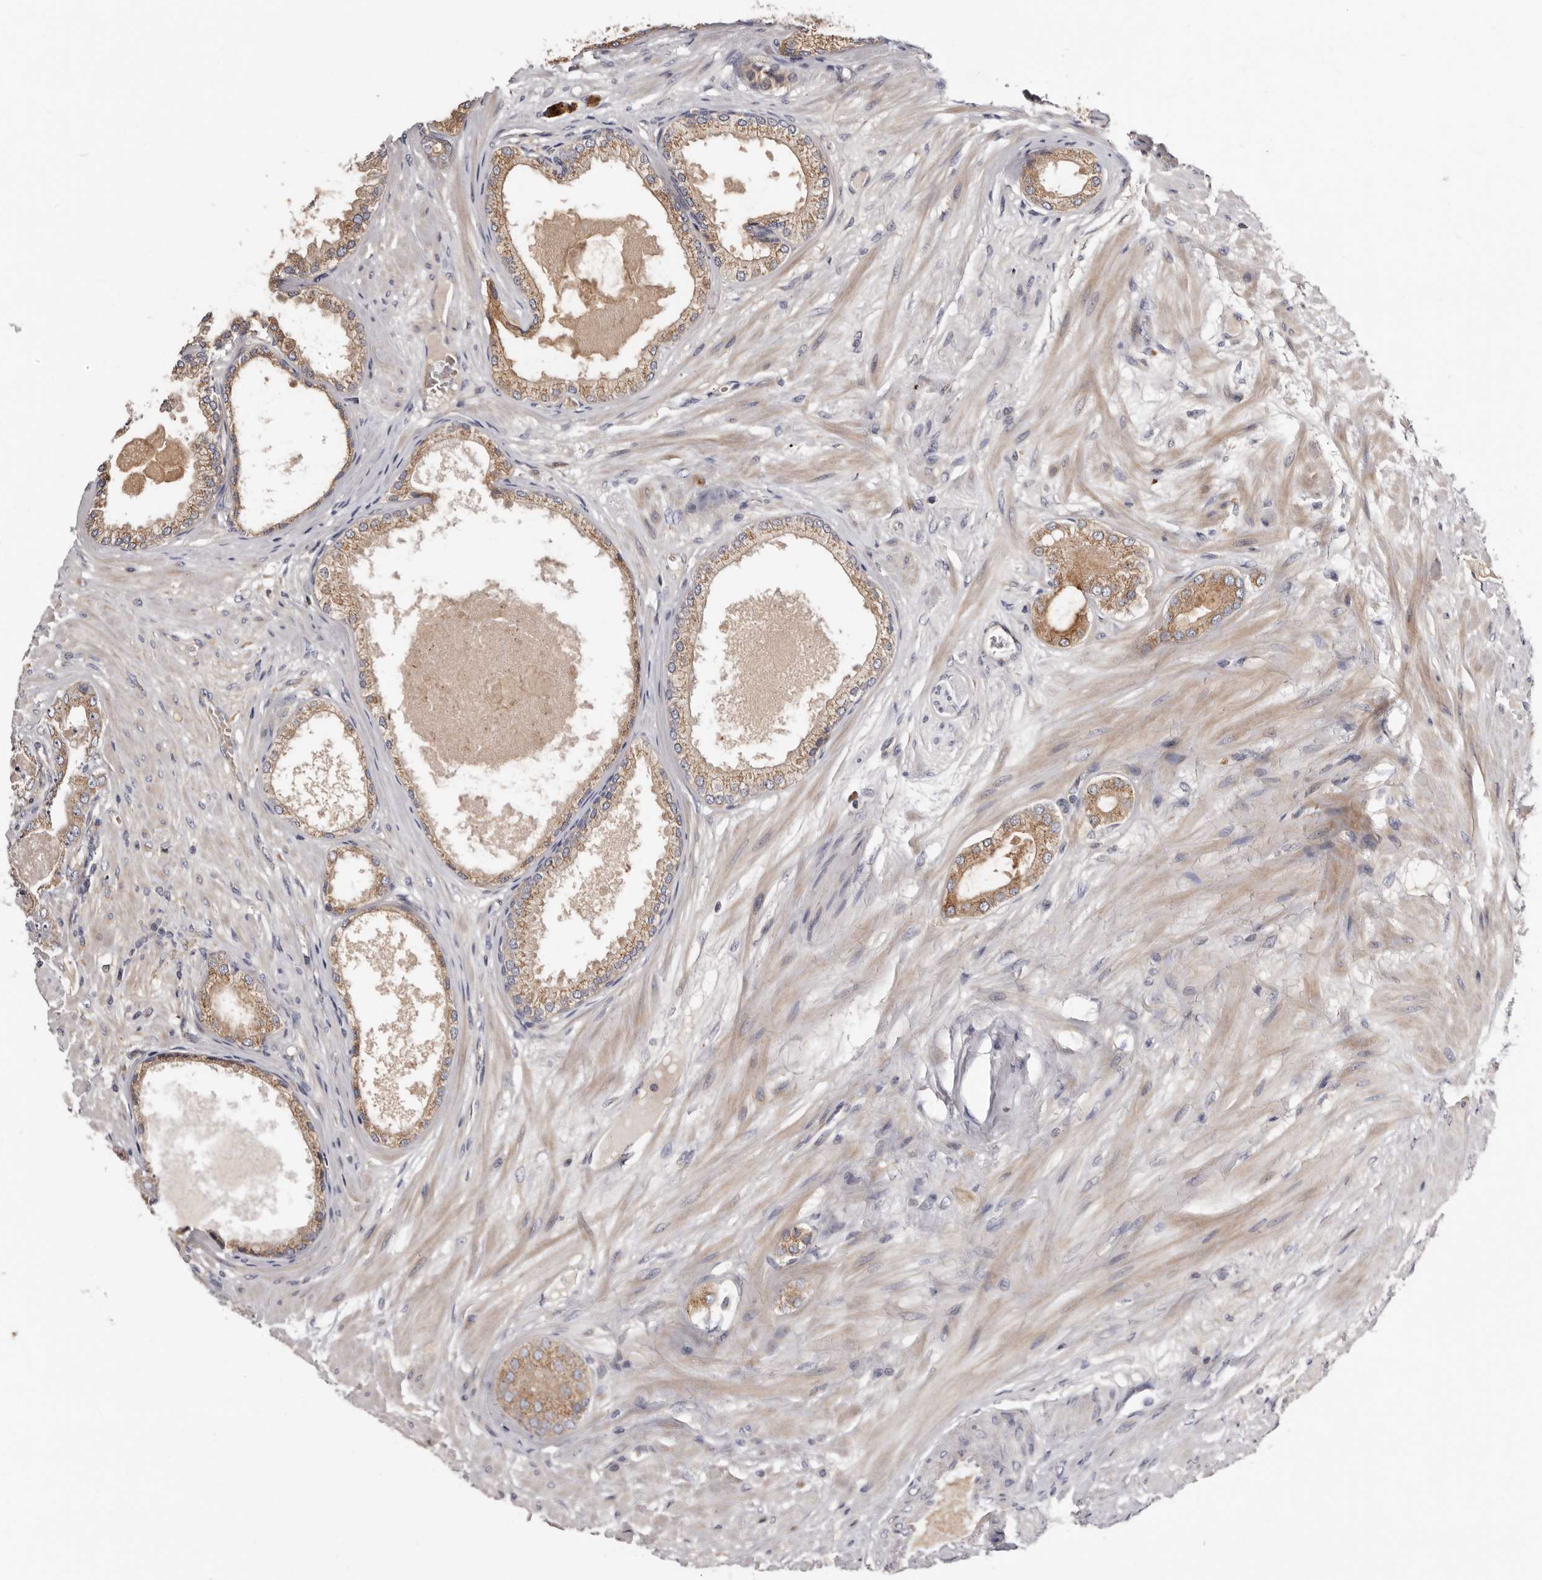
{"staining": {"intensity": "moderate", "quantity": ">75%", "location": "cytoplasmic/membranous"}, "tissue": "prostate cancer", "cell_type": "Tumor cells", "image_type": "cancer", "snomed": [{"axis": "morphology", "description": "Adenocarcinoma, Low grade"}, {"axis": "topography", "description": "Prostate"}], "caption": "Low-grade adenocarcinoma (prostate) stained with a brown dye demonstrates moderate cytoplasmic/membranous positive expression in about >75% of tumor cells.", "gene": "ASIC5", "patient": {"sex": "male", "age": 63}}